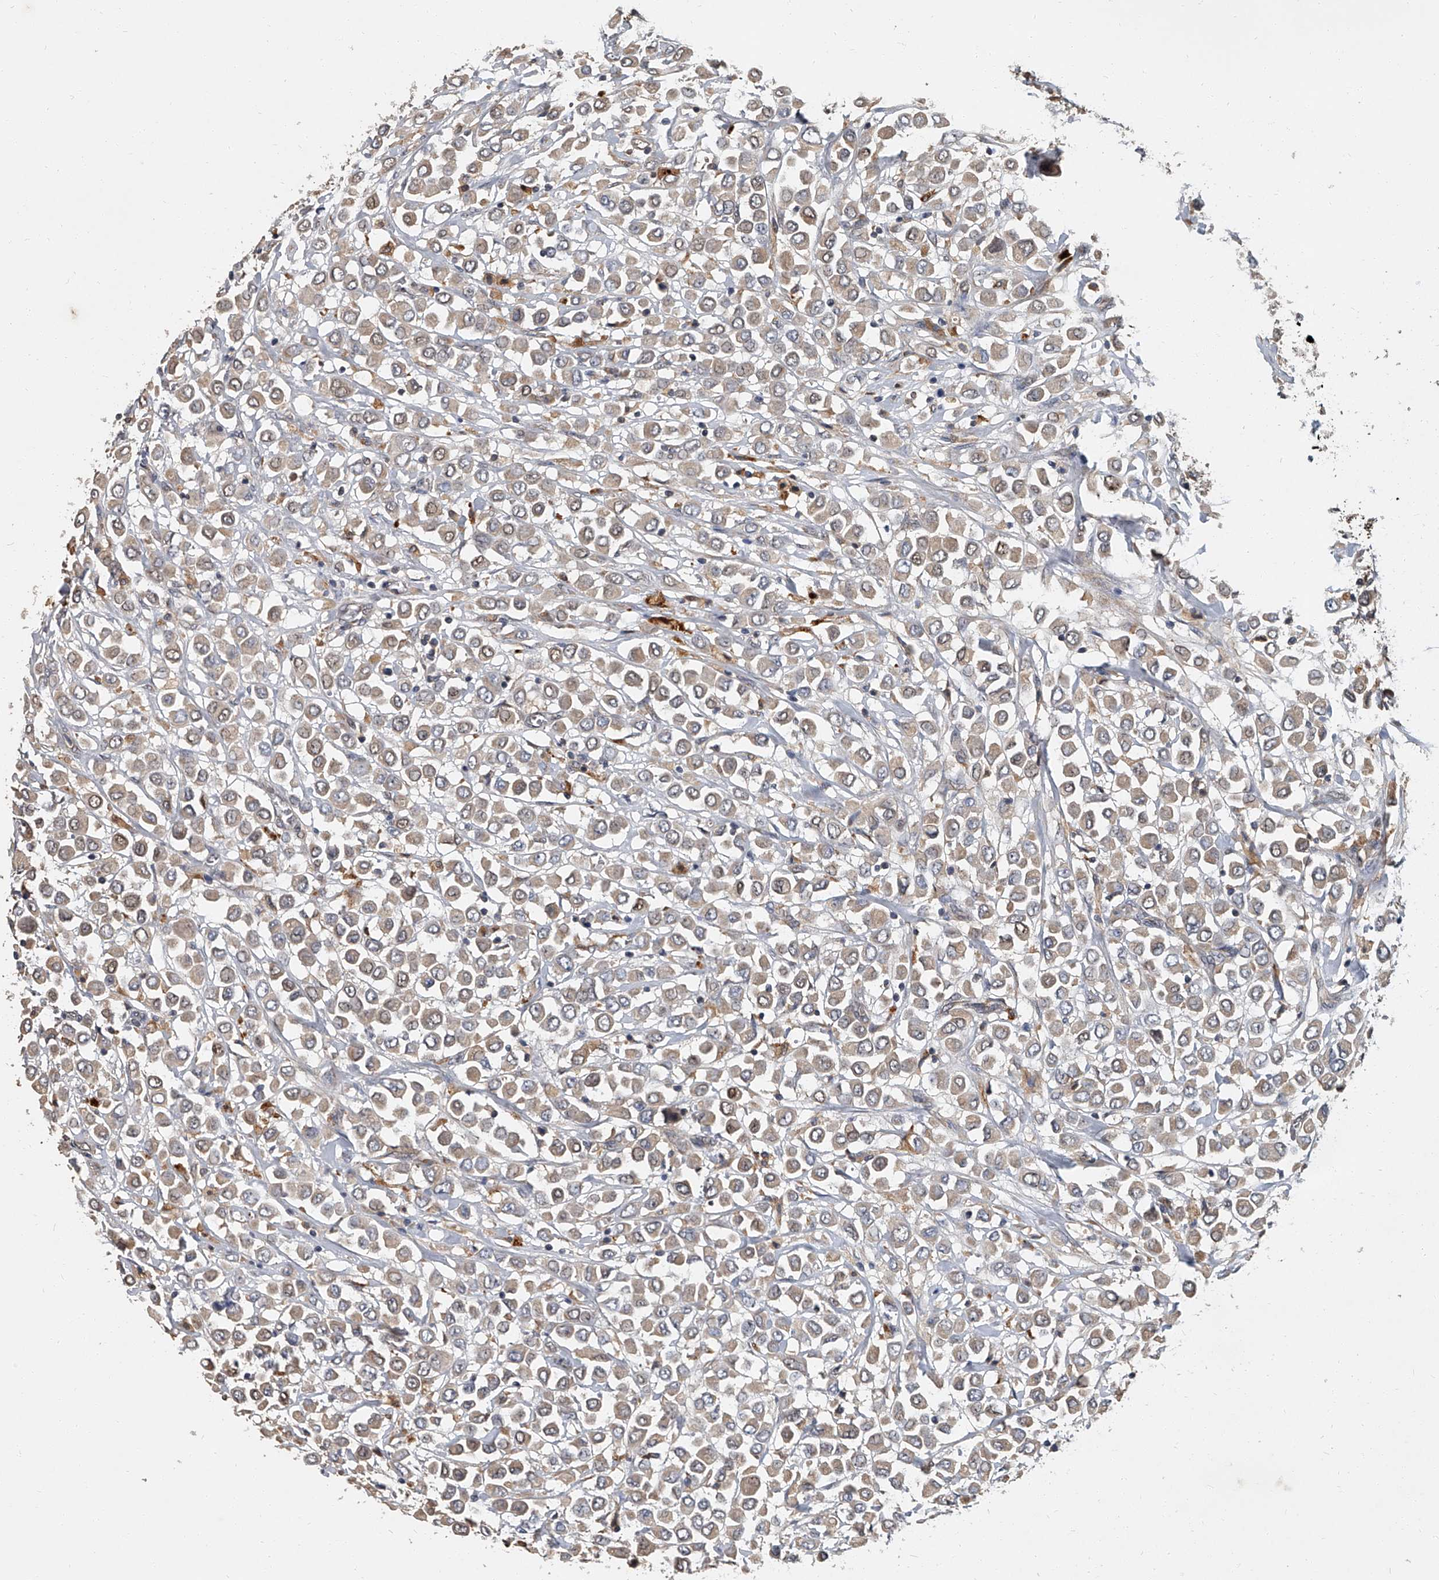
{"staining": {"intensity": "weak", "quantity": ">75%", "location": "cytoplasmic/membranous"}, "tissue": "breast cancer", "cell_type": "Tumor cells", "image_type": "cancer", "snomed": [{"axis": "morphology", "description": "Duct carcinoma"}, {"axis": "topography", "description": "Breast"}], "caption": "Protein expression analysis of human breast invasive ductal carcinoma reveals weak cytoplasmic/membranous expression in approximately >75% of tumor cells.", "gene": "JAG2", "patient": {"sex": "female", "age": 61}}